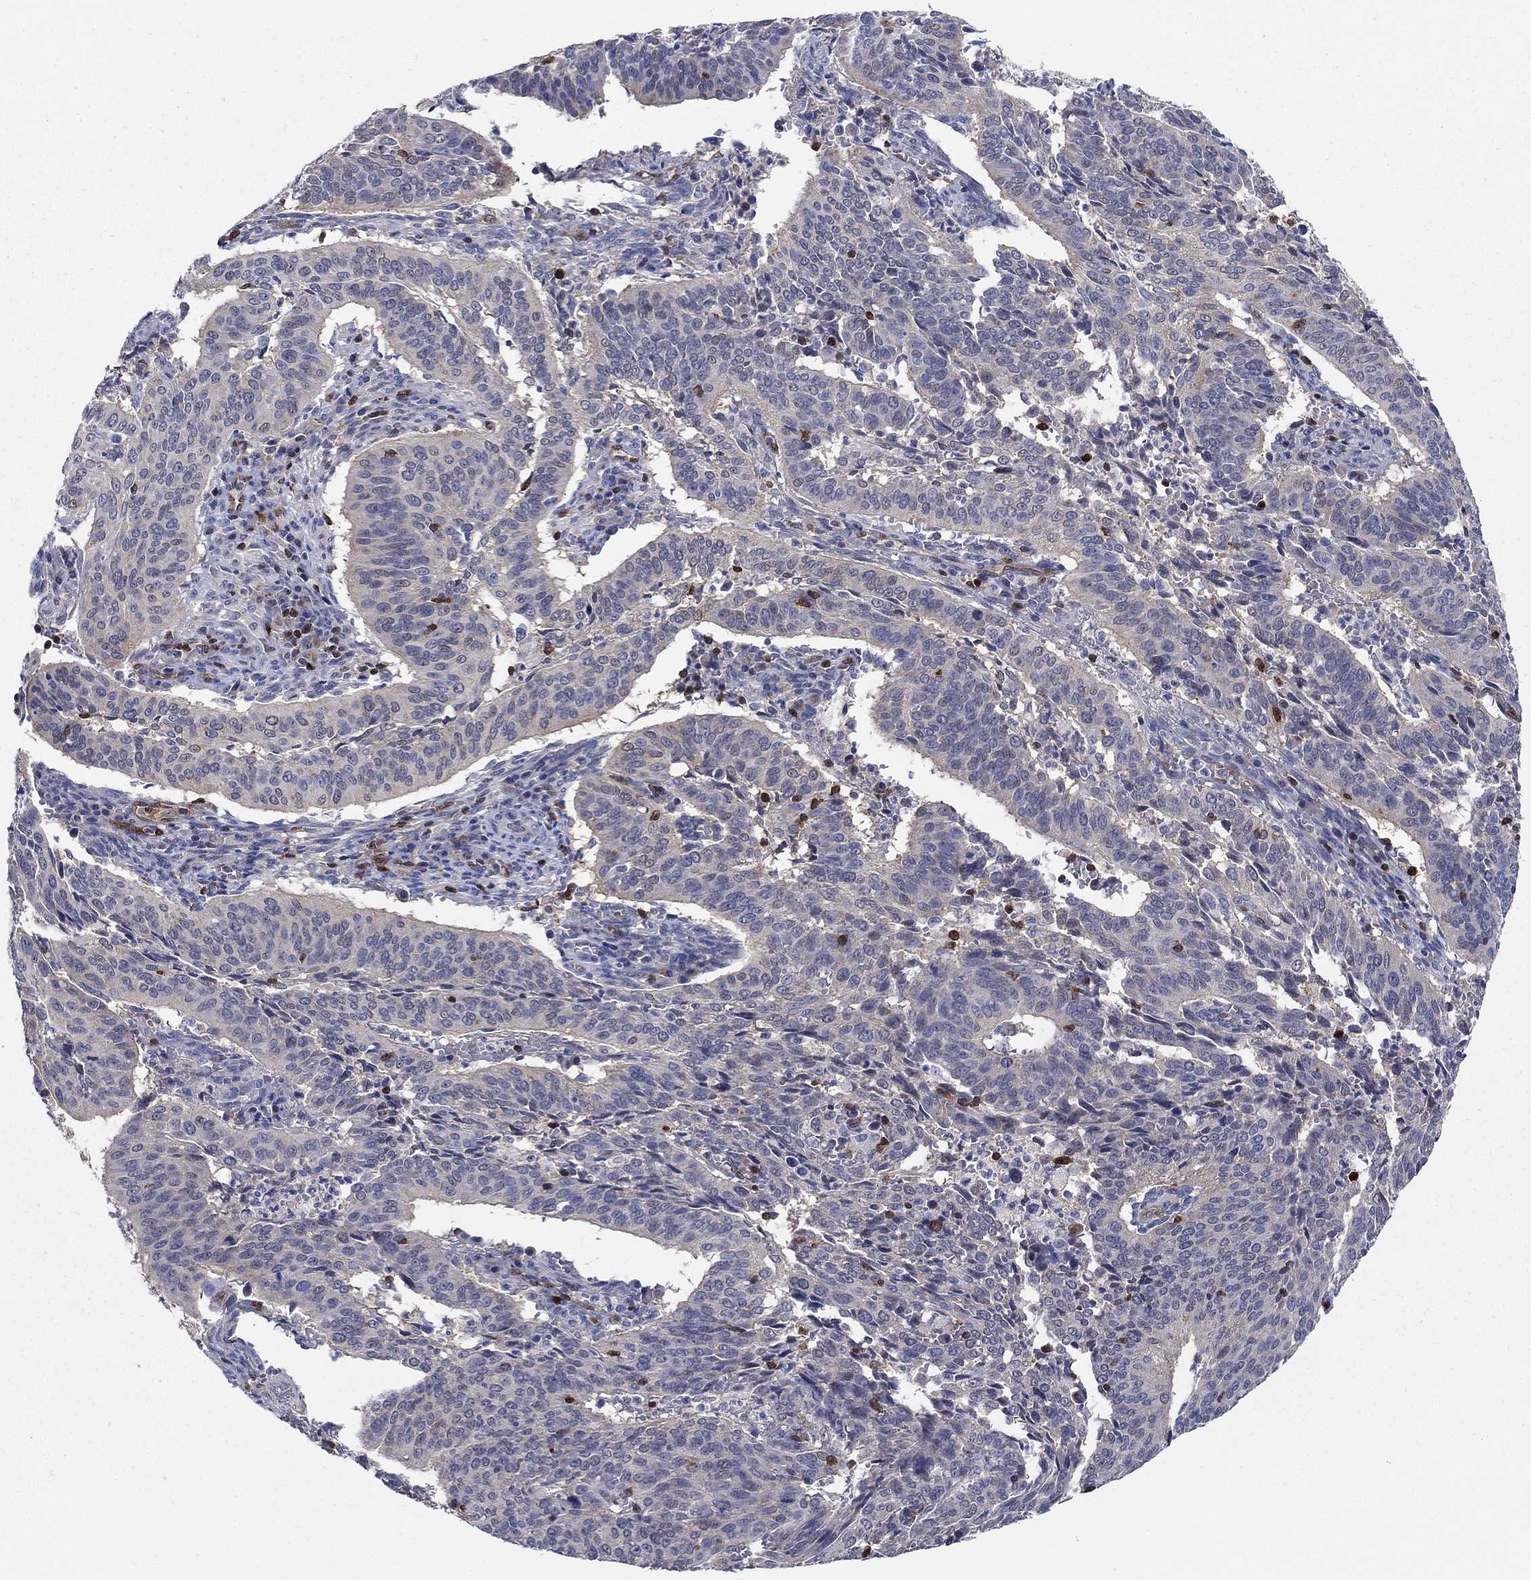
{"staining": {"intensity": "weak", "quantity": "<25%", "location": "cytoplasmic/membranous"}, "tissue": "cervical cancer", "cell_type": "Tumor cells", "image_type": "cancer", "snomed": [{"axis": "morphology", "description": "Normal tissue, NOS"}, {"axis": "morphology", "description": "Squamous cell carcinoma, NOS"}, {"axis": "topography", "description": "Cervix"}], "caption": "Immunohistochemical staining of cervical cancer (squamous cell carcinoma) displays no significant positivity in tumor cells. Brightfield microscopy of immunohistochemistry (IHC) stained with DAB (3,3'-diaminobenzidine) (brown) and hematoxylin (blue), captured at high magnification.", "gene": "AGFG2", "patient": {"sex": "female", "age": 39}}